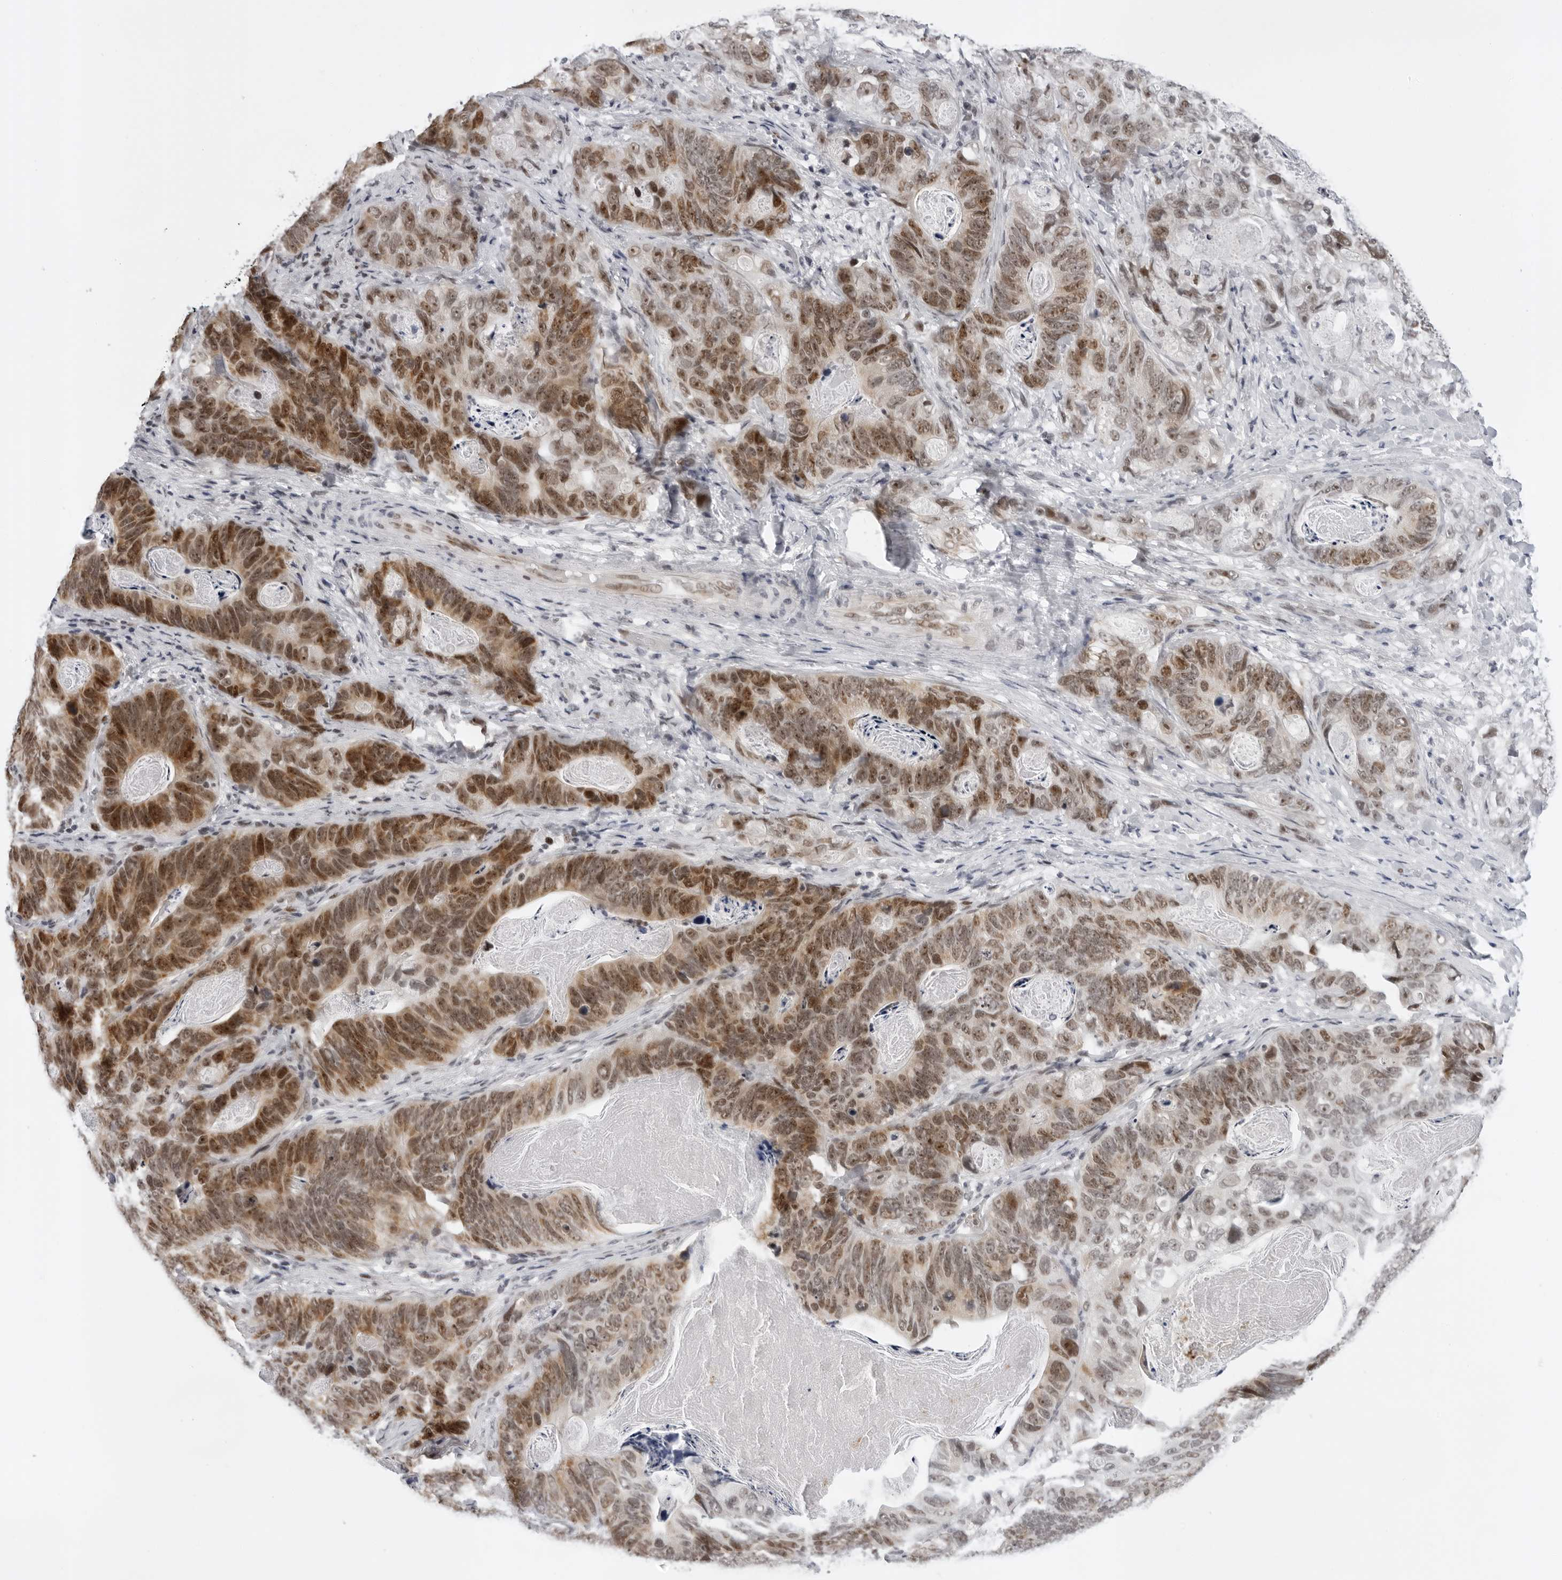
{"staining": {"intensity": "moderate", "quantity": ">75%", "location": "cytoplasmic/membranous,nuclear"}, "tissue": "stomach cancer", "cell_type": "Tumor cells", "image_type": "cancer", "snomed": [{"axis": "morphology", "description": "Normal tissue, NOS"}, {"axis": "morphology", "description": "Adenocarcinoma, NOS"}, {"axis": "topography", "description": "Stomach"}], "caption": "Stomach cancer stained with DAB (3,3'-diaminobenzidine) immunohistochemistry (IHC) reveals medium levels of moderate cytoplasmic/membranous and nuclear staining in about >75% of tumor cells.", "gene": "USP1", "patient": {"sex": "female", "age": 89}}